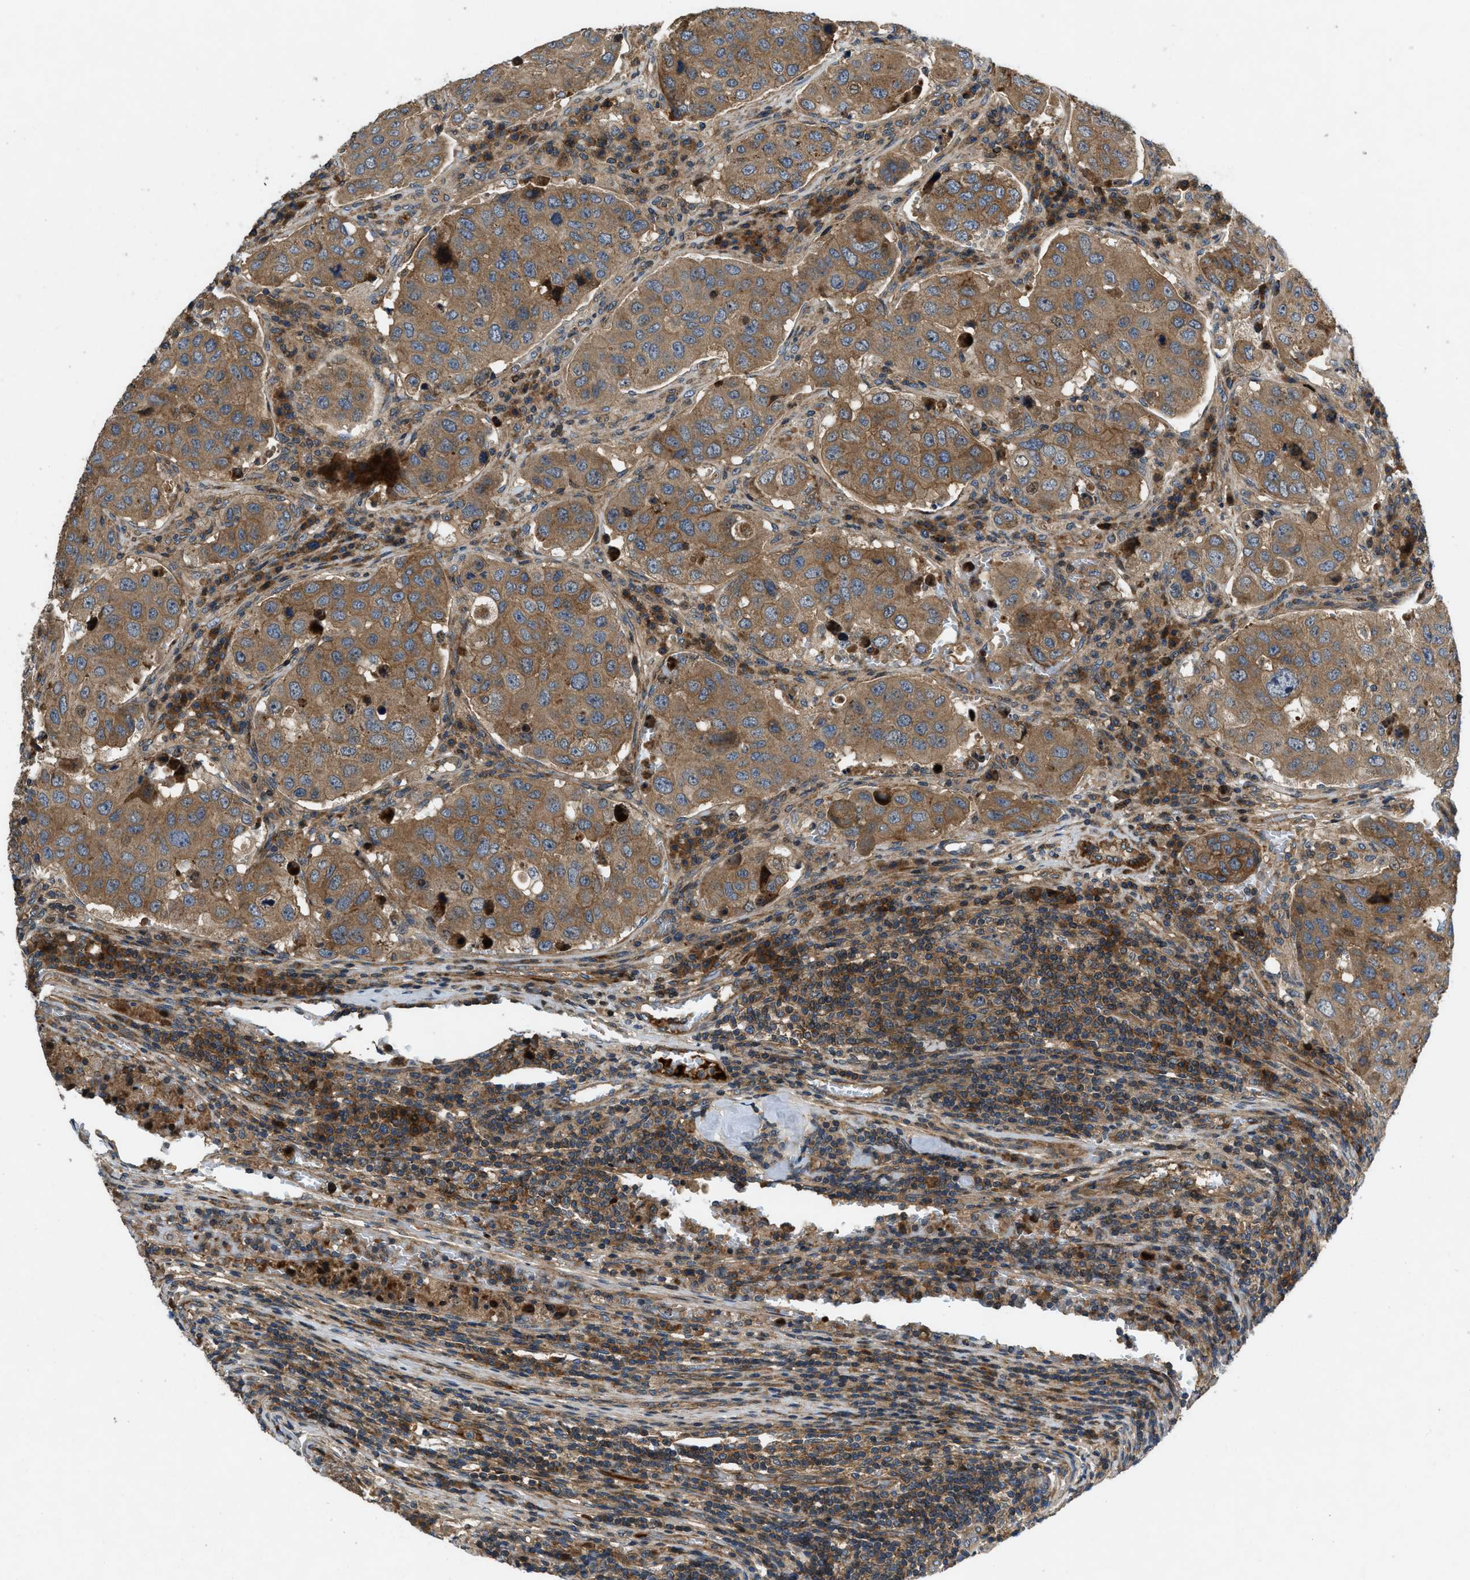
{"staining": {"intensity": "moderate", "quantity": ">75%", "location": "cytoplasmic/membranous"}, "tissue": "urothelial cancer", "cell_type": "Tumor cells", "image_type": "cancer", "snomed": [{"axis": "morphology", "description": "Urothelial carcinoma, High grade"}, {"axis": "topography", "description": "Lymph node"}, {"axis": "topography", "description": "Urinary bladder"}], "caption": "Immunohistochemical staining of urothelial cancer exhibits medium levels of moderate cytoplasmic/membranous protein staining in approximately >75% of tumor cells.", "gene": "CNNM3", "patient": {"sex": "male", "age": 51}}